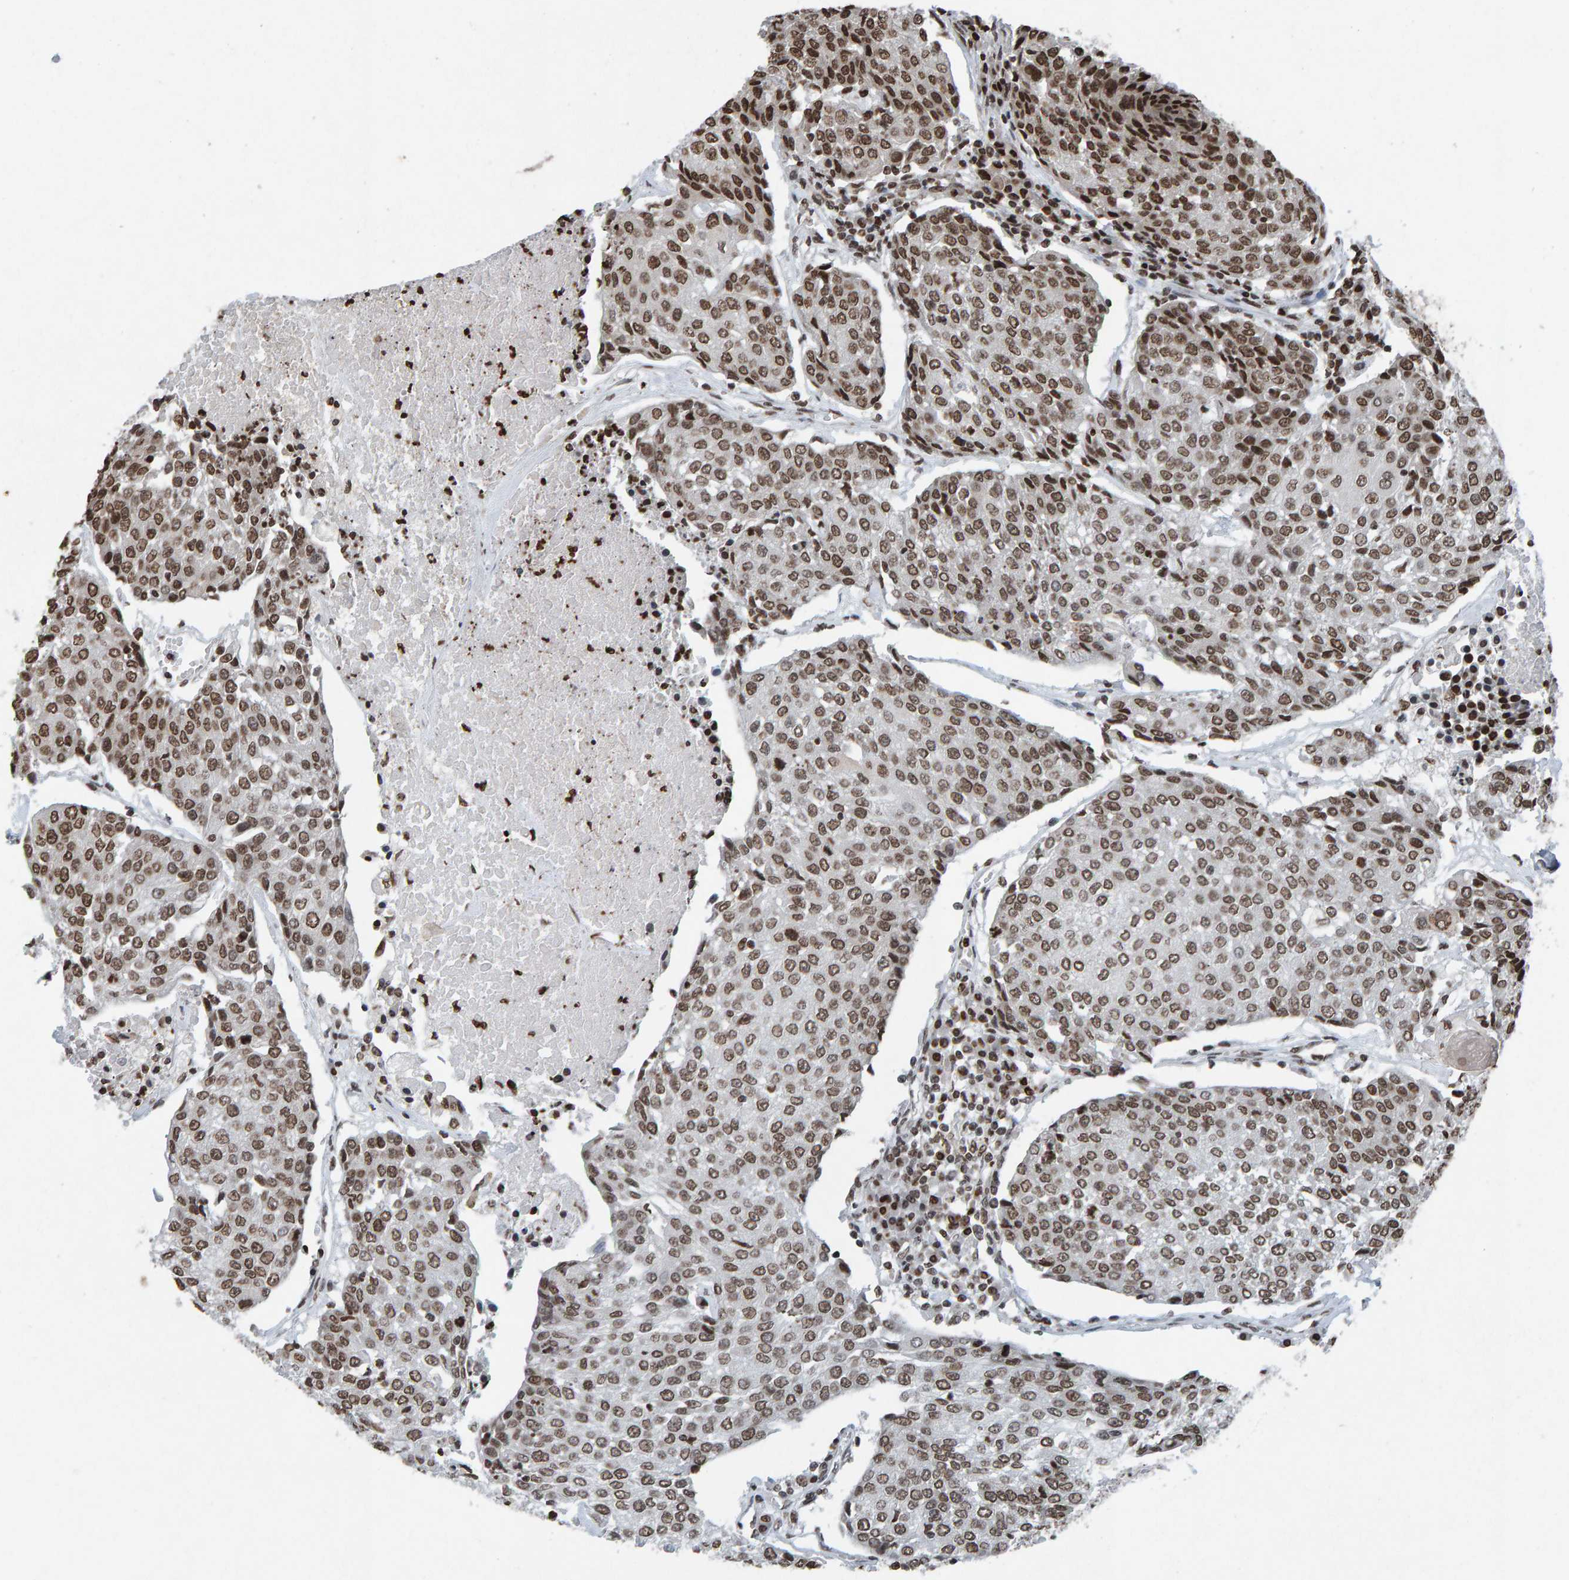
{"staining": {"intensity": "moderate", "quantity": ">75%", "location": "nuclear"}, "tissue": "urothelial cancer", "cell_type": "Tumor cells", "image_type": "cancer", "snomed": [{"axis": "morphology", "description": "Urothelial carcinoma, High grade"}, {"axis": "topography", "description": "Urinary bladder"}], "caption": "Immunohistochemistry micrograph of high-grade urothelial carcinoma stained for a protein (brown), which exhibits medium levels of moderate nuclear expression in about >75% of tumor cells.", "gene": "H2AZ1", "patient": {"sex": "female", "age": 85}}